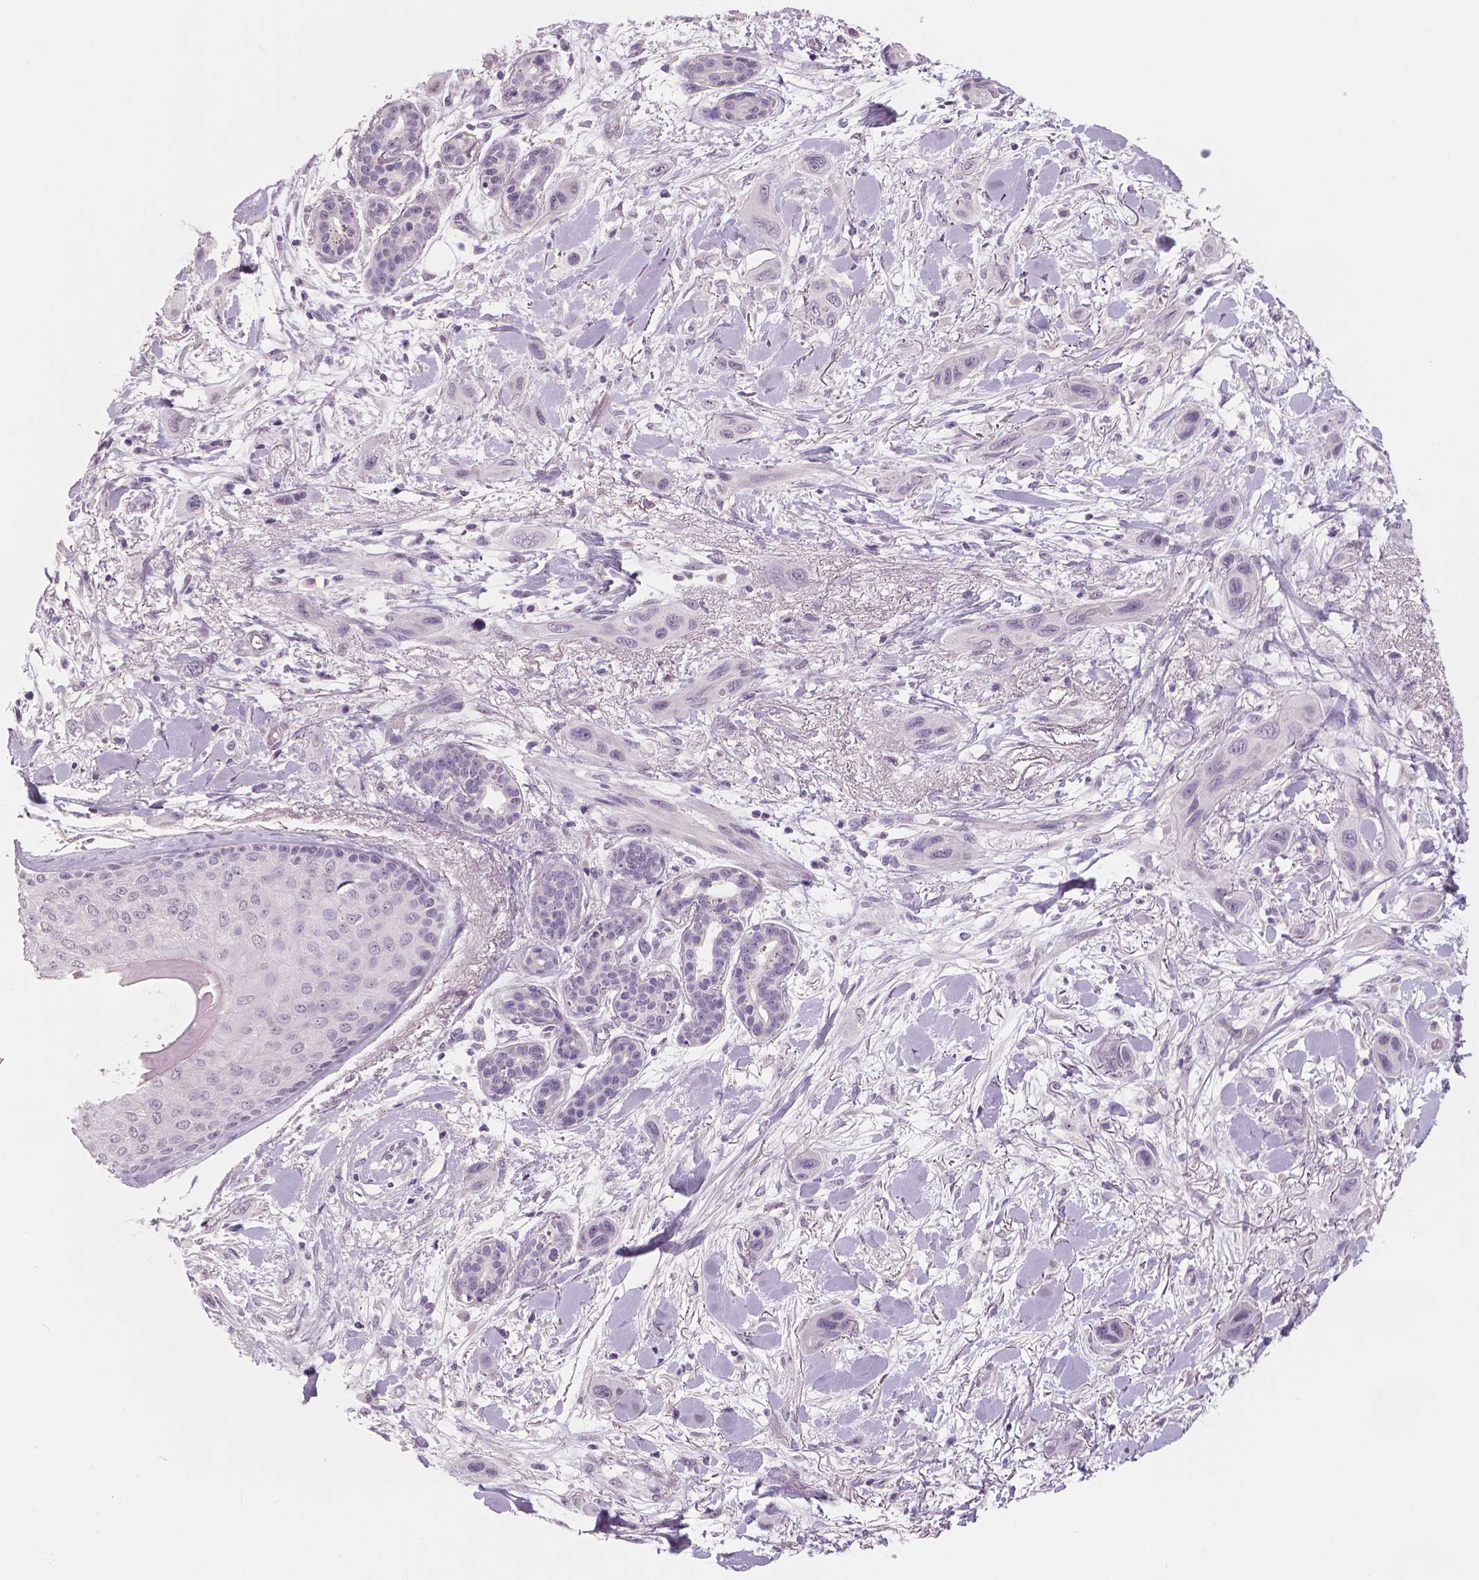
{"staining": {"intensity": "negative", "quantity": "none", "location": "none"}, "tissue": "skin cancer", "cell_type": "Tumor cells", "image_type": "cancer", "snomed": [{"axis": "morphology", "description": "Squamous cell carcinoma, NOS"}, {"axis": "topography", "description": "Skin"}], "caption": "There is no significant expression in tumor cells of squamous cell carcinoma (skin).", "gene": "NECAB1", "patient": {"sex": "male", "age": 79}}